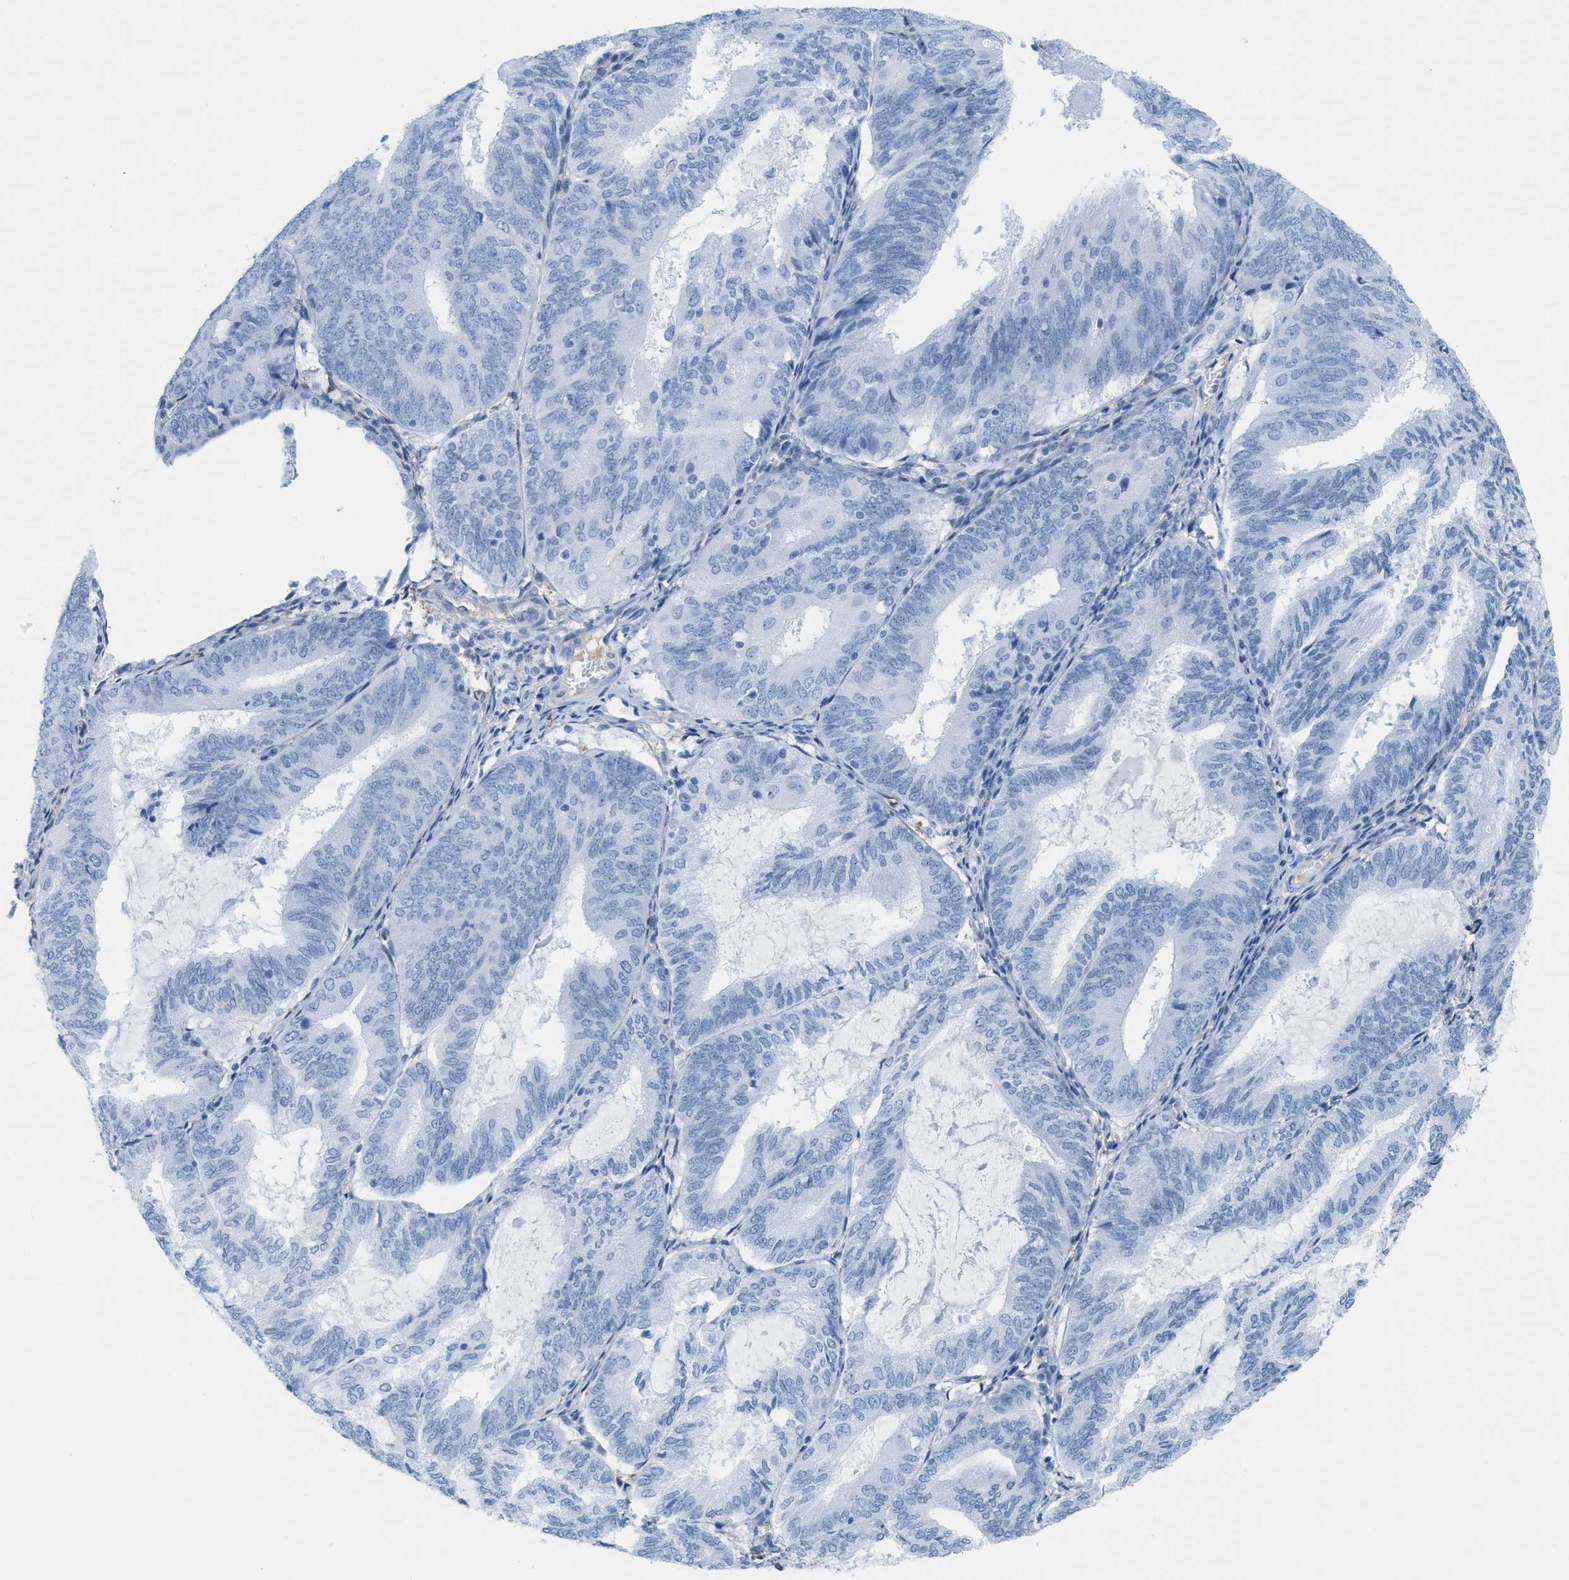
{"staining": {"intensity": "negative", "quantity": "none", "location": "none"}, "tissue": "endometrial cancer", "cell_type": "Tumor cells", "image_type": "cancer", "snomed": [{"axis": "morphology", "description": "Adenocarcinoma, NOS"}, {"axis": "topography", "description": "Endometrium"}], "caption": "This is an immunohistochemistry (IHC) micrograph of human endometrial cancer. There is no positivity in tumor cells.", "gene": "ASGR1", "patient": {"sex": "female", "age": 81}}